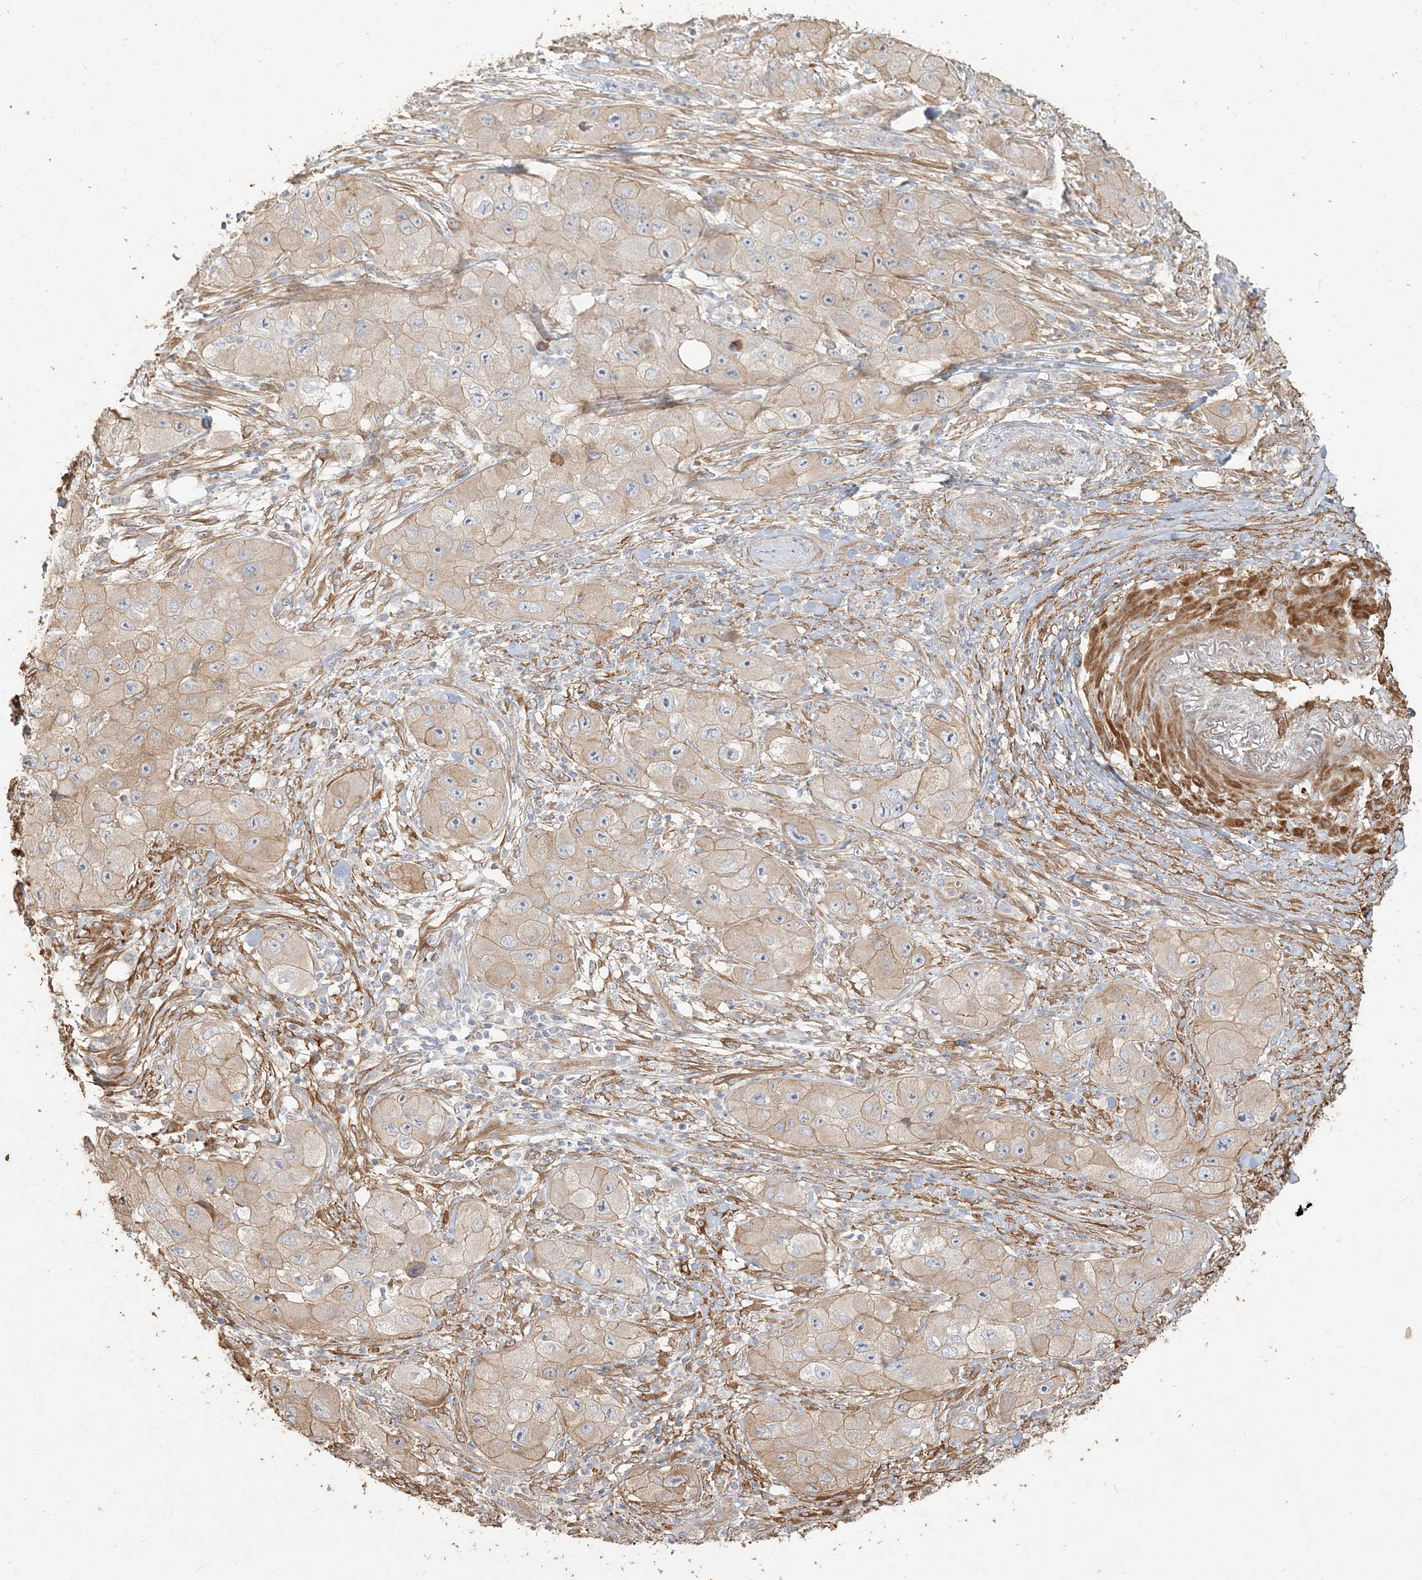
{"staining": {"intensity": "weak", "quantity": "25%-75%", "location": "cytoplasmic/membranous"}, "tissue": "skin cancer", "cell_type": "Tumor cells", "image_type": "cancer", "snomed": [{"axis": "morphology", "description": "Squamous cell carcinoma, NOS"}, {"axis": "topography", "description": "Skin"}, {"axis": "topography", "description": "Subcutis"}], "caption": "A micrograph of skin cancer (squamous cell carcinoma) stained for a protein exhibits weak cytoplasmic/membranous brown staining in tumor cells.", "gene": "RNF145", "patient": {"sex": "male", "age": 73}}